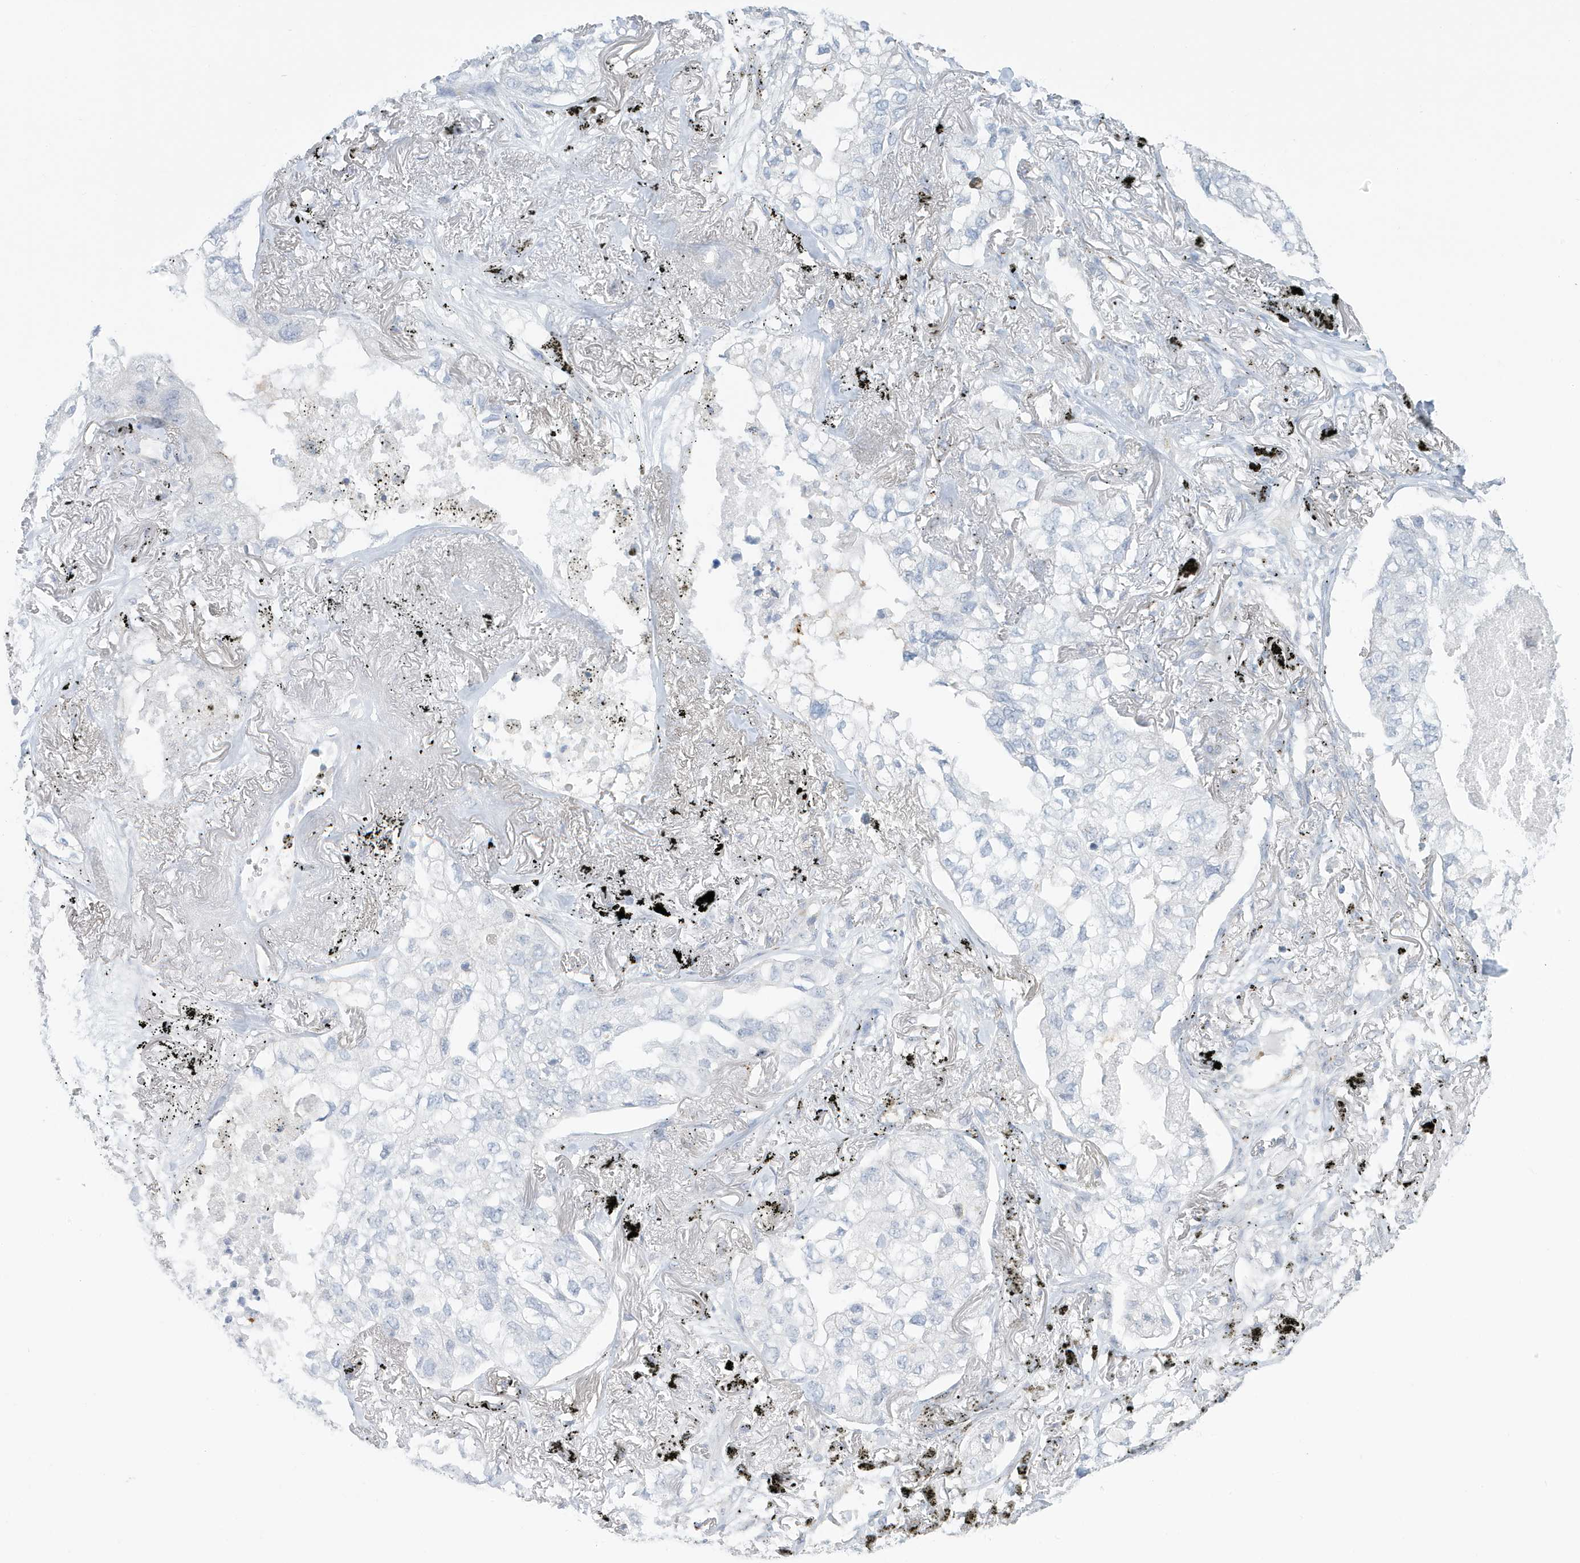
{"staining": {"intensity": "negative", "quantity": "none", "location": "none"}, "tissue": "lung cancer", "cell_type": "Tumor cells", "image_type": "cancer", "snomed": [{"axis": "morphology", "description": "Adenocarcinoma, NOS"}, {"axis": "topography", "description": "Lung"}], "caption": "This is a histopathology image of IHC staining of lung cancer (adenocarcinoma), which shows no staining in tumor cells.", "gene": "PERM1", "patient": {"sex": "male", "age": 65}}